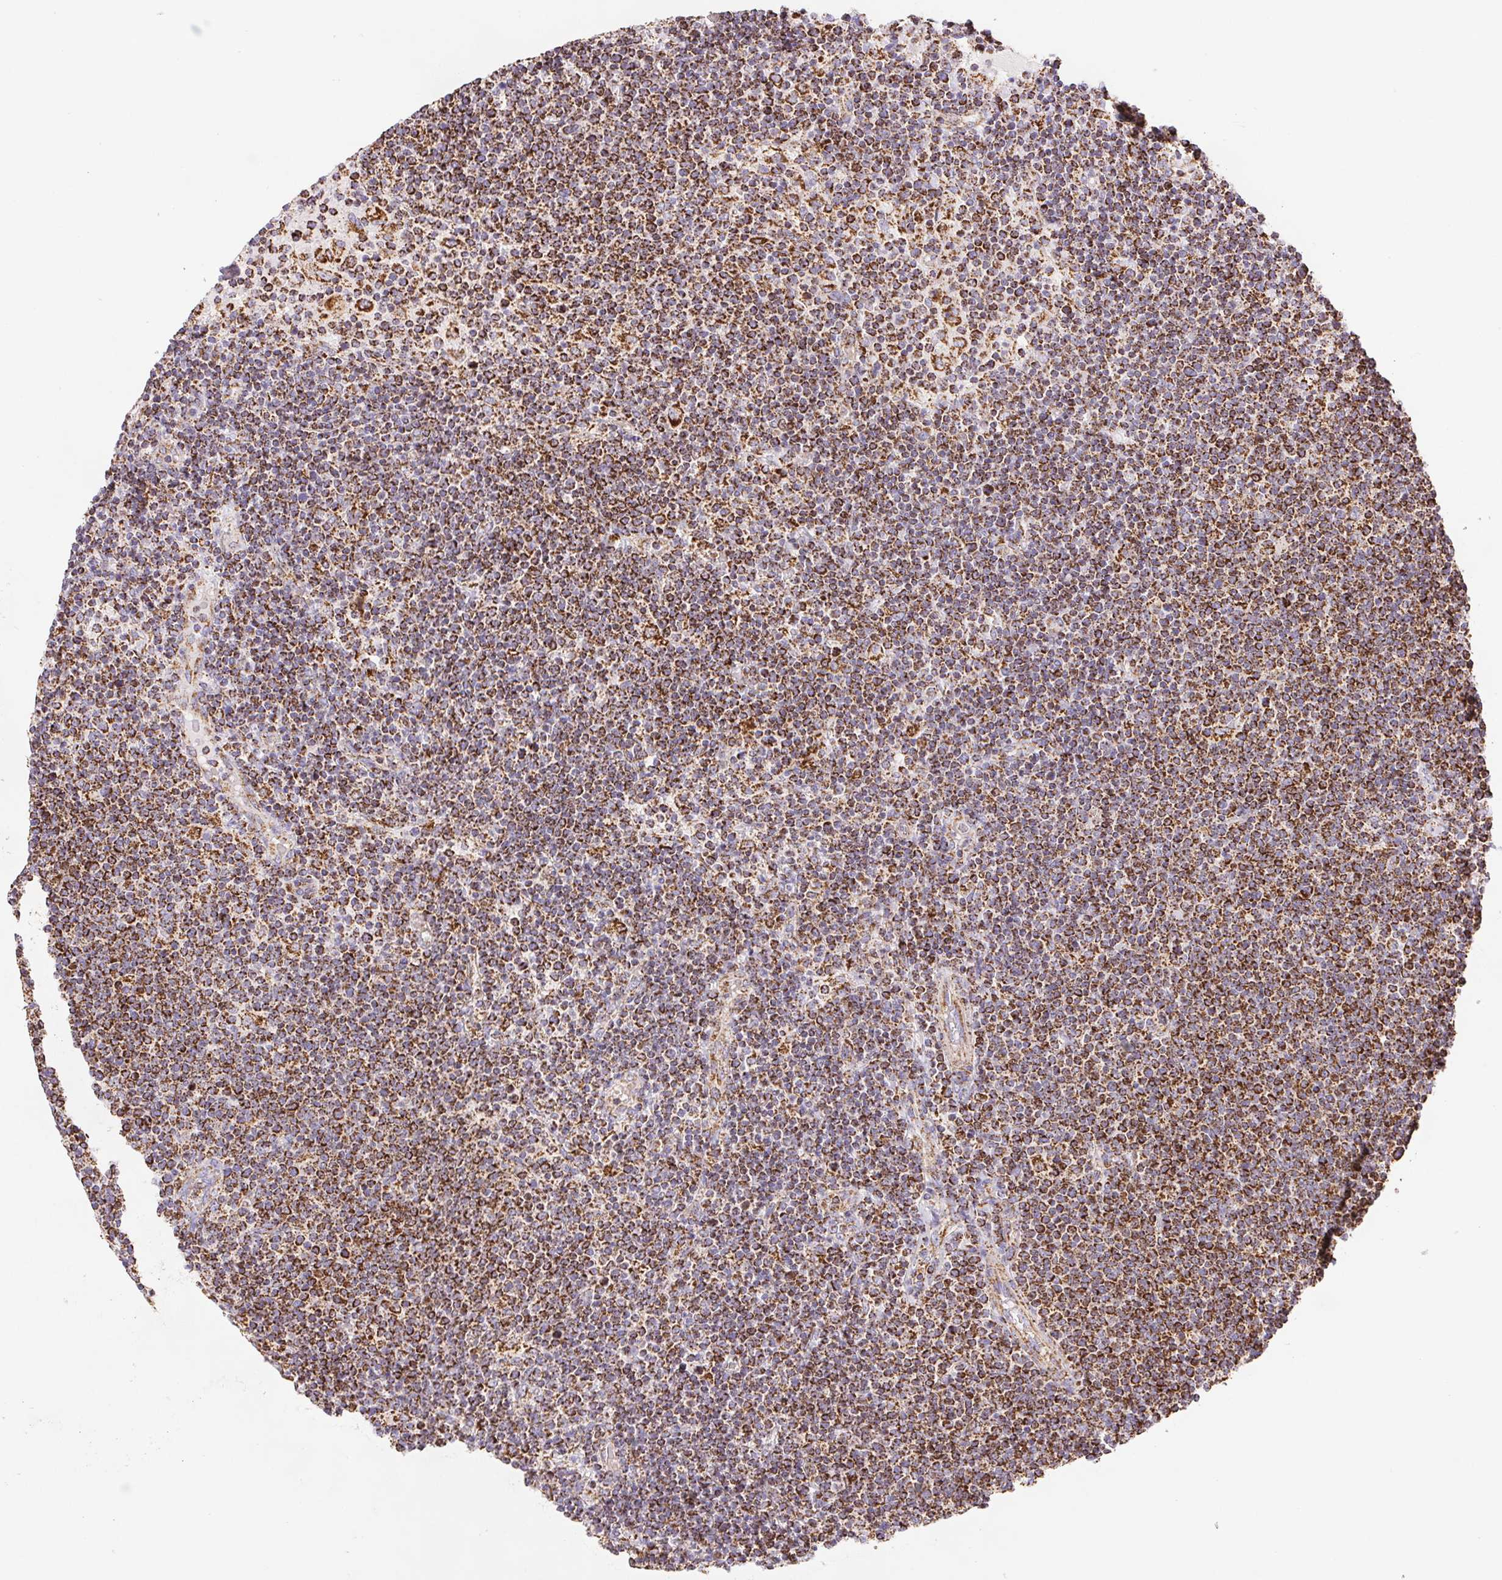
{"staining": {"intensity": "moderate", "quantity": ">75%", "location": "cytoplasmic/membranous"}, "tissue": "lymphoma", "cell_type": "Tumor cells", "image_type": "cancer", "snomed": [{"axis": "morphology", "description": "Malignant lymphoma, non-Hodgkin's type, High grade"}, {"axis": "topography", "description": "Lymph node"}], "caption": "An immunohistochemistry (IHC) histopathology image of neoplastic tissue is shown. Protein staining in brown labels moderate cytoplasmic/membranous positivity in malignant lymphoma, non-Hodgkin's type (high-grade) within tumor cells.", "gene": "NIPSNAP2", "patient": {"sex": "male", "age": 61}}